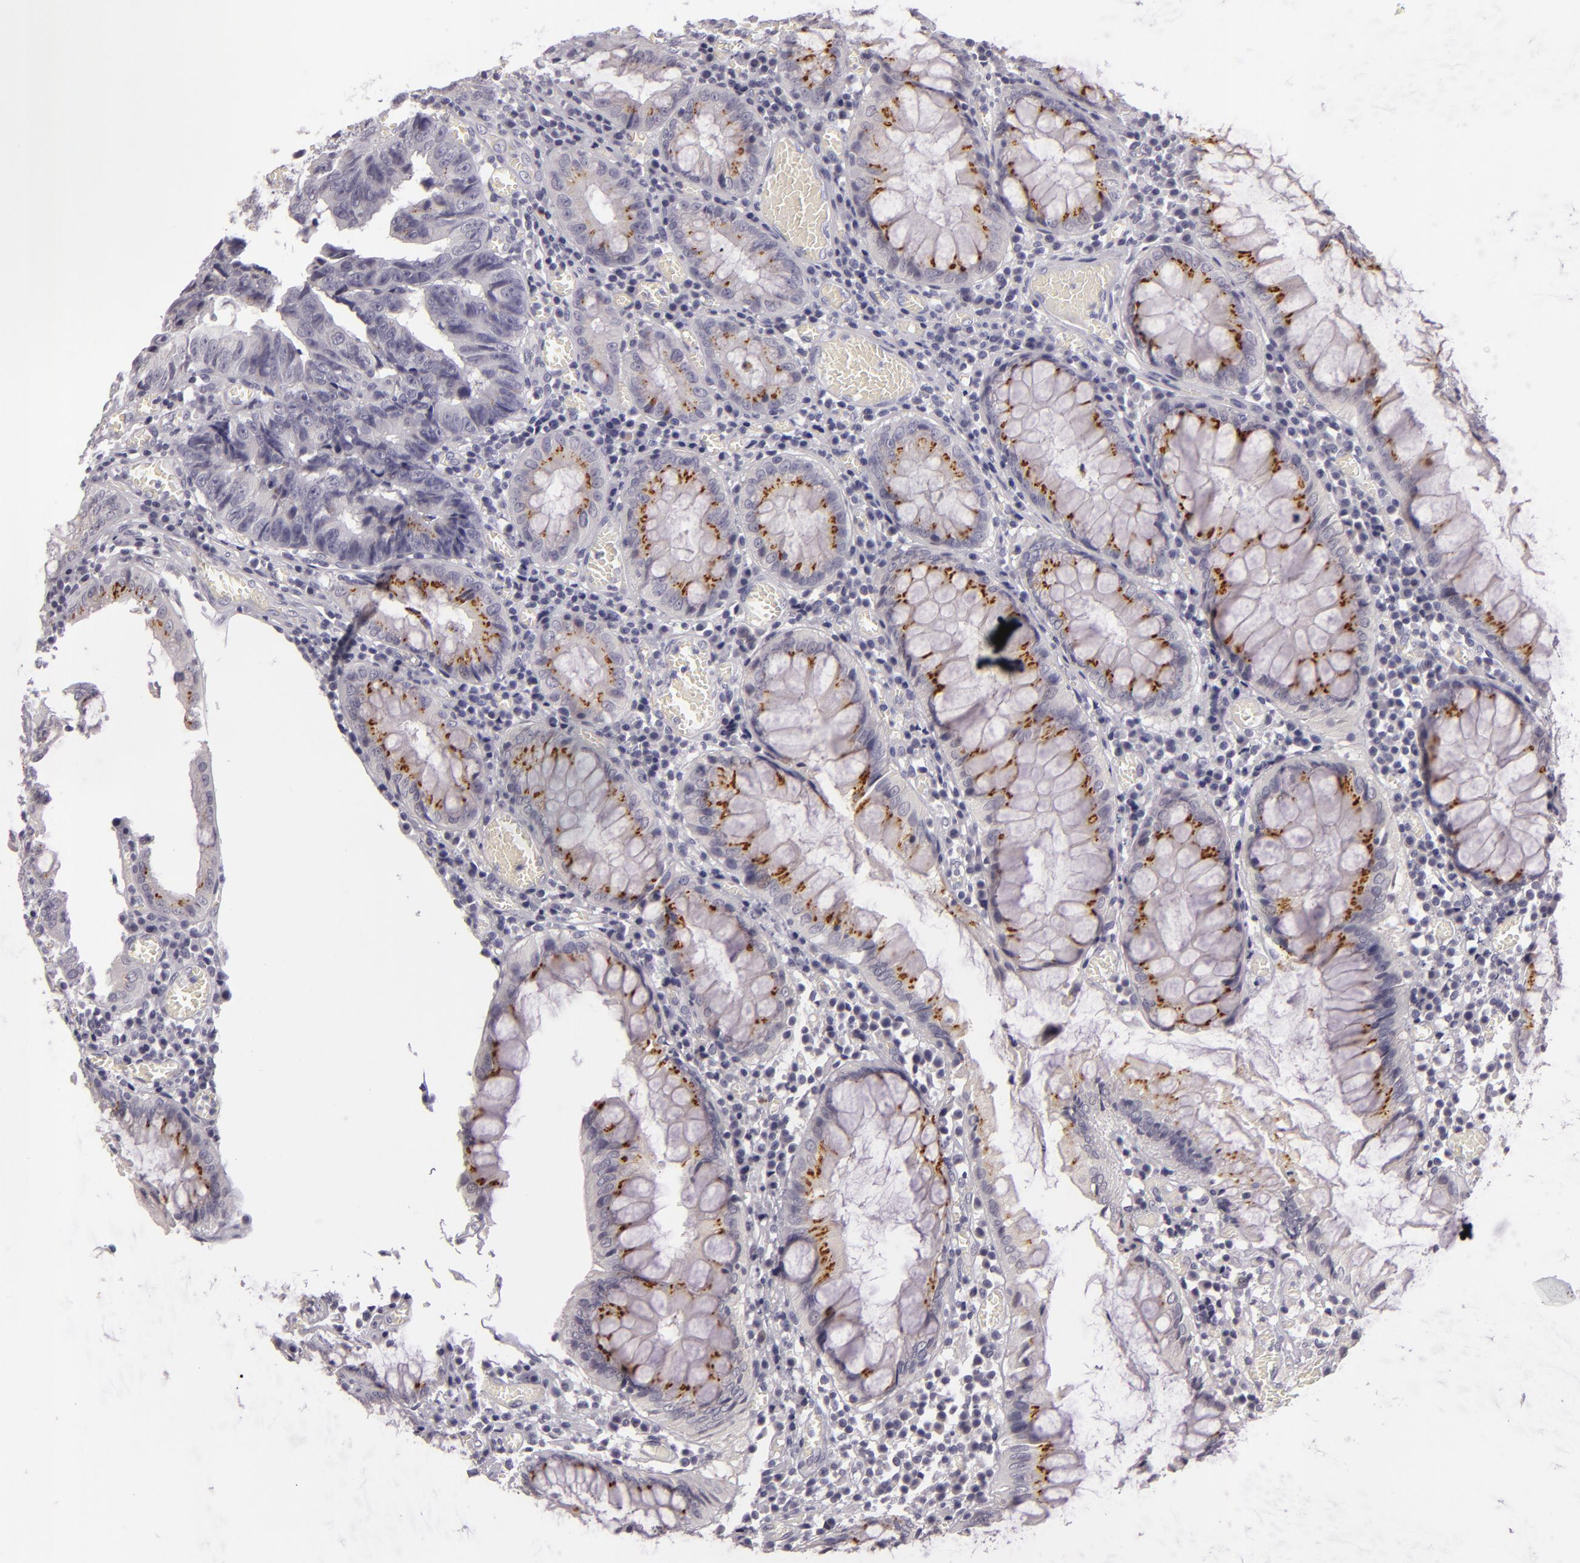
{"staining": {"intensity": "negative", "quantity": "none", "location": "none"}, "tissue": "colorectal cancer", "cell_type": "Tumor cells", "image_type": "cancer", "snomed": [{"axis": "morphology", "description": "Adenocarcinoma, NOS"}, {"axis": "topography", "description": "Rectum"}], "caption": "An IHC micrograph of colorectal cancer (adenocarcinoma) is shown. There is no staining in tumor cells of colorectal cancer (adenocarcinoma). The staining was performed using DAB (3,3'-diaminobenzidine) to visualize the protein expression in brown, while the nuclei were stained in blue with hematoxylin (Magnification: 20x).", "gene": "EGFL6", "patient": {"sex": "female", "age": 98}}